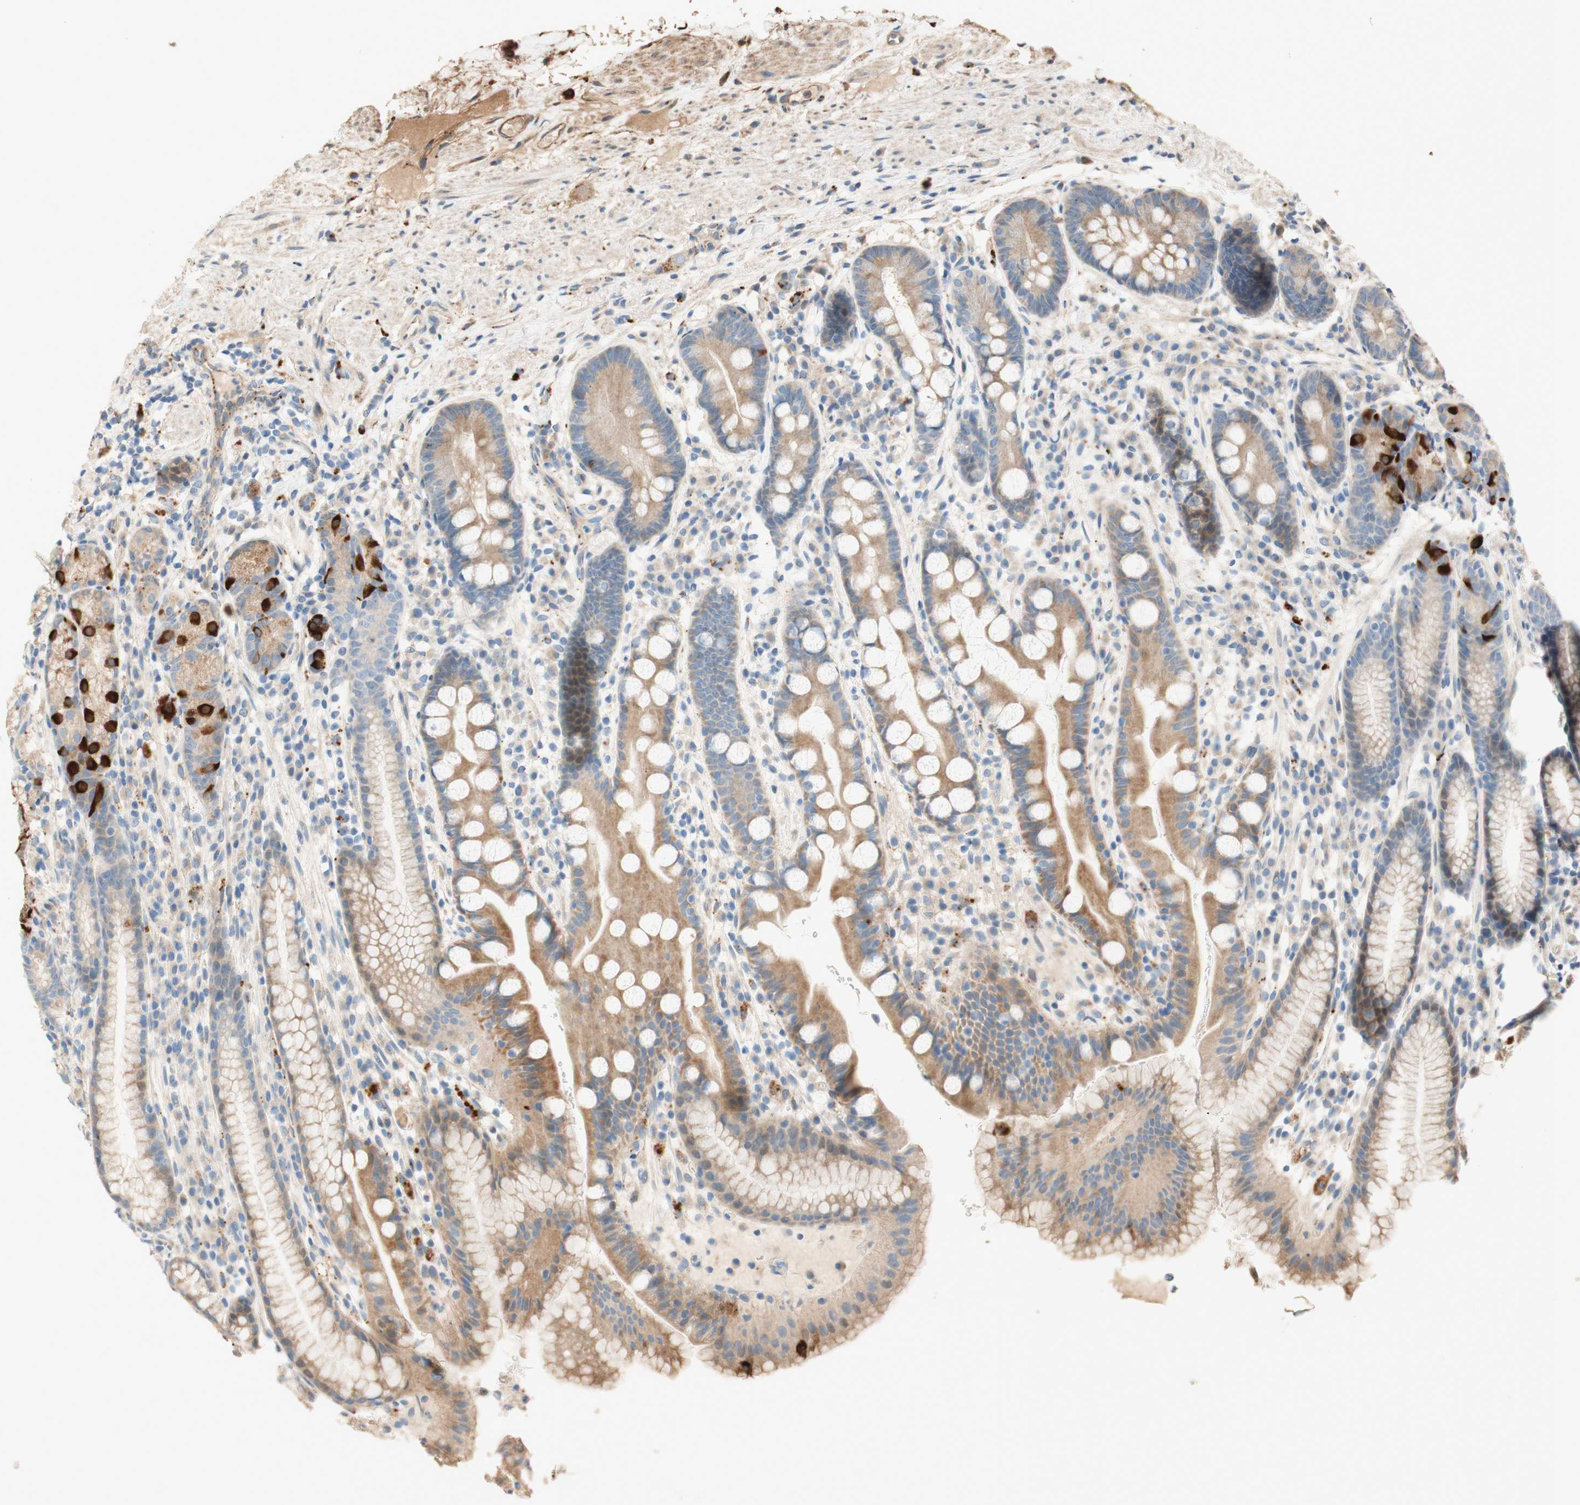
{"staining": {"intensity": "weak", "quantity": ">75%", "location": "cytoplasmic/membranous"}, "tissue": "stomach", "cell_type": "Glandular cells", "image_type": "normal", "snomed": [{"axis": "morphology", "description": "Normal tissue, NOS"}, {"axis": "topography", "description": "Stomach, lower"}], "caption": "IHC (DAB (3,3'-diaminobenzidine)) staining of normal stomach exhibits weak cytoplasmic/membranous protein staining in approximately >75% of glandular cells.", "gene": "PTPN21", "patient": {"sex": "male", "age": 52}}